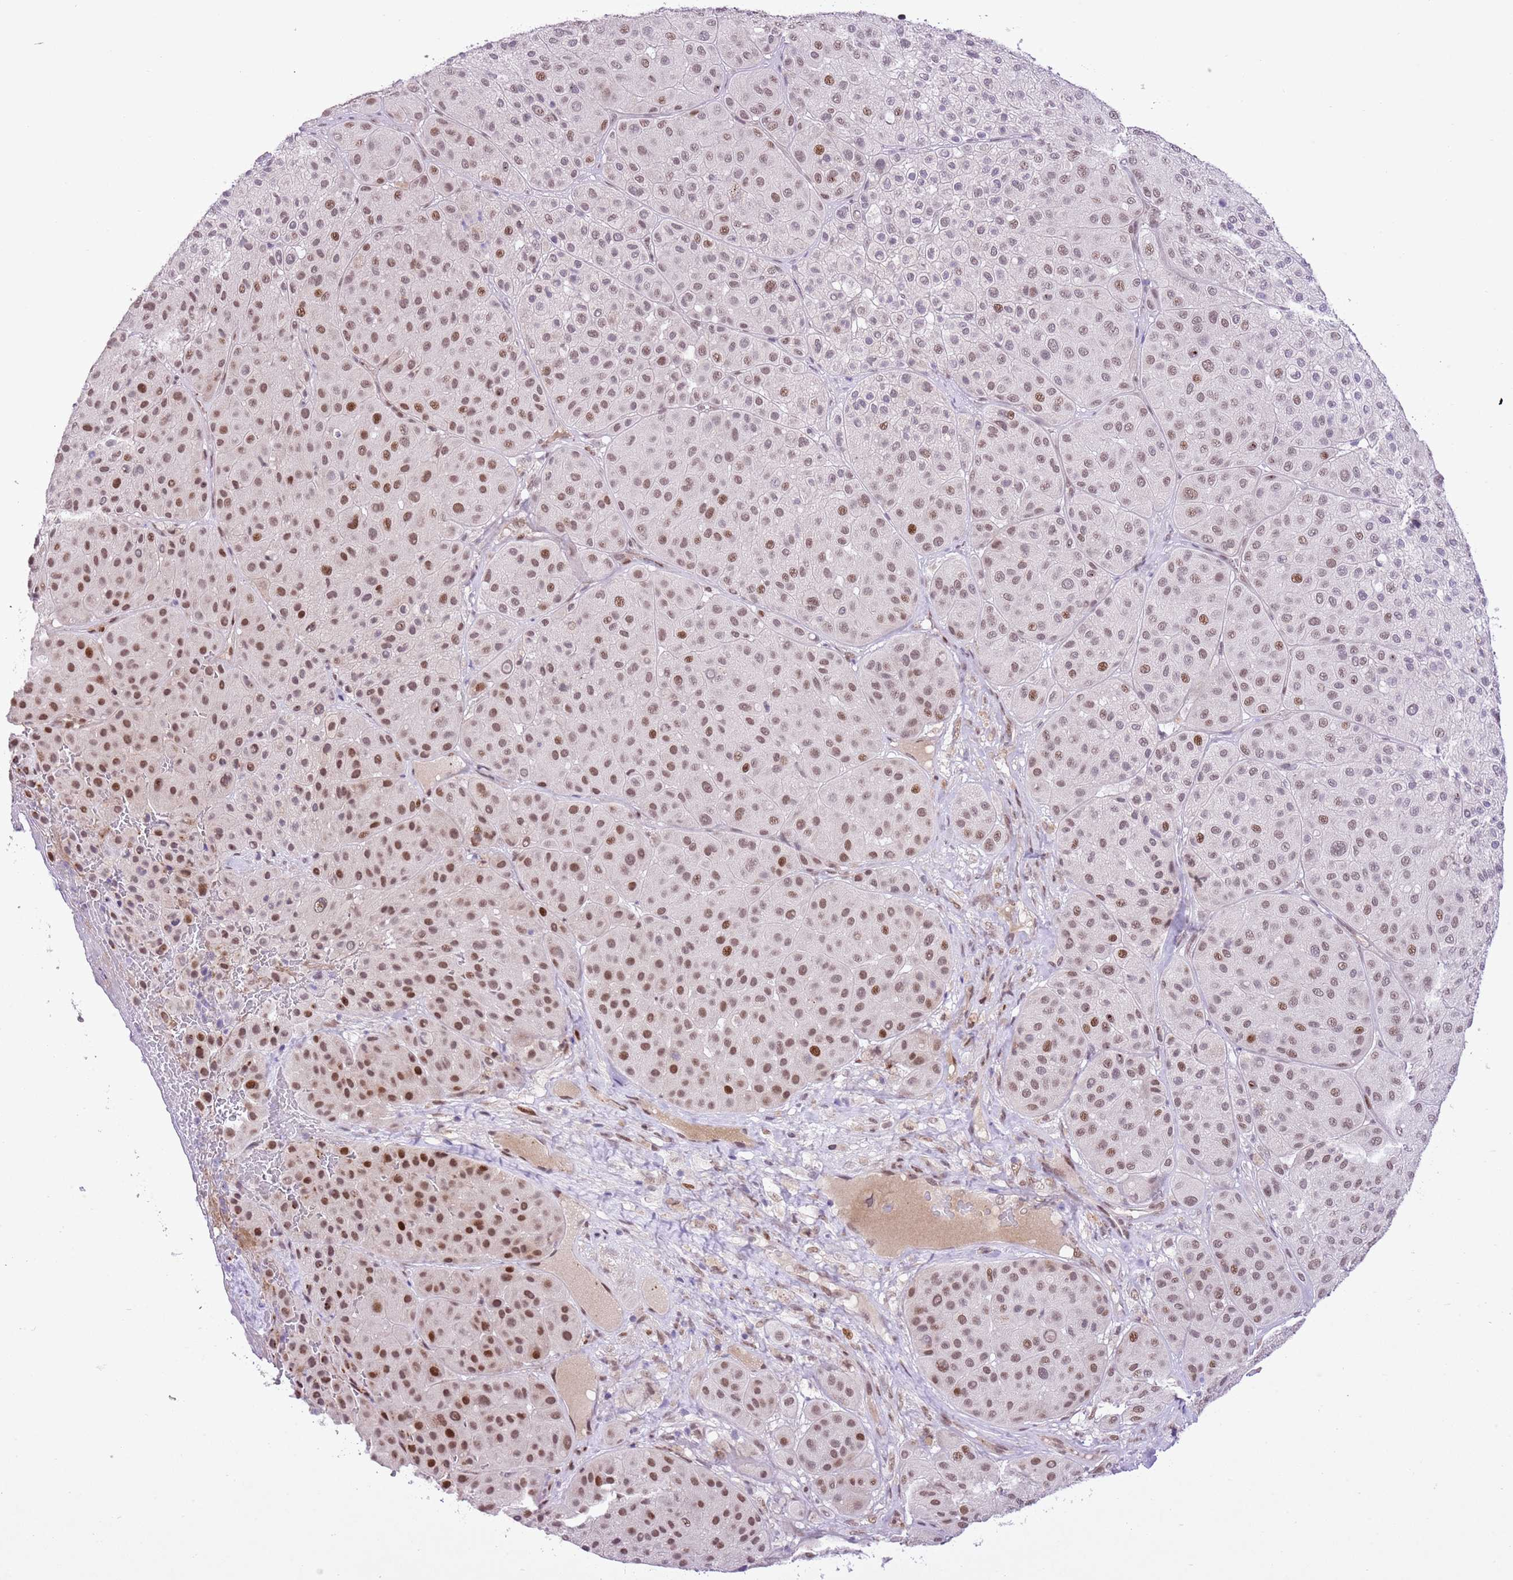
{"staining": {"intensity": "strong", "quantity": "<25%", "location": "nuclear"}, "tissue": "melanoma", "cell_type": "Tumor cells", "image_type": "cancer", "snomed": [{"axis": "morphology", "description": "Malignant melanoma, Metastatic site"}, {"axis": "topography", "description": "Smooth muscle"}], "caption": "The image demonstrates a brown stain indicating the presence of a protein in the nuclear of tumor cells in melanoma. Using DAB (3,3'-diaminobenzidine) (brown) and hematoxylin (blue) stains, captured at high magnification using brightfield microscopy.", "gene": "NACC2", "patient": {"sex": "male", "age": 41}}